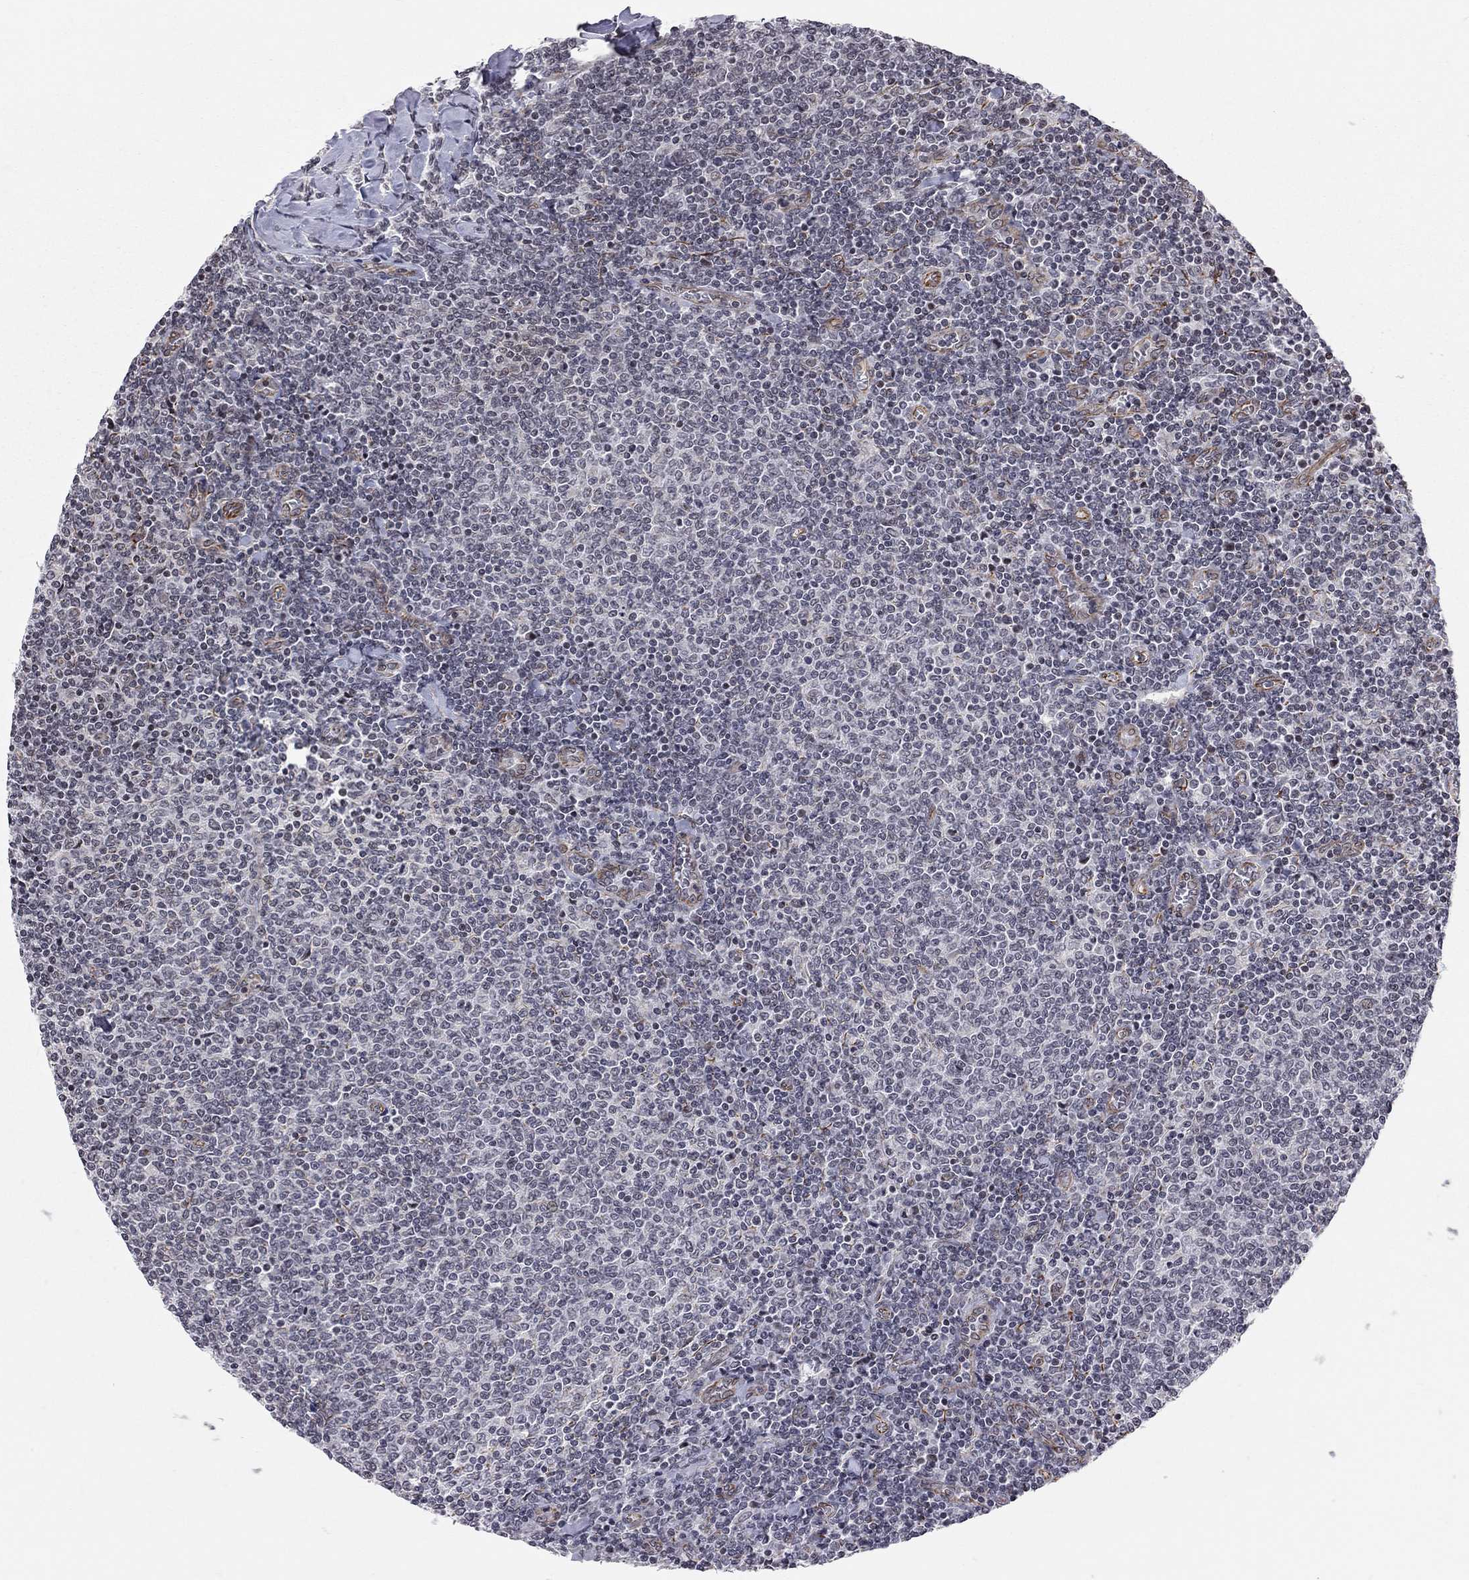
{"staining": {"intensity": "negative", "quantity": "none", "location": "none"}, "tissue": "lymphoma", "cell_type": "Tumor cells", "image_type": "cancer", "snomed": [{"axis": "morphology", "description": "Malignant lymphoma, non-Hodgkin's type, Low grade"}, {"axis": "topography", "description": "Lymph node"}], "caption": "Tumor cells are negative for brown protein staining in lymphoma.", "gene": "MTNR1B", "patient": {"sex": "male", "age": 52}}